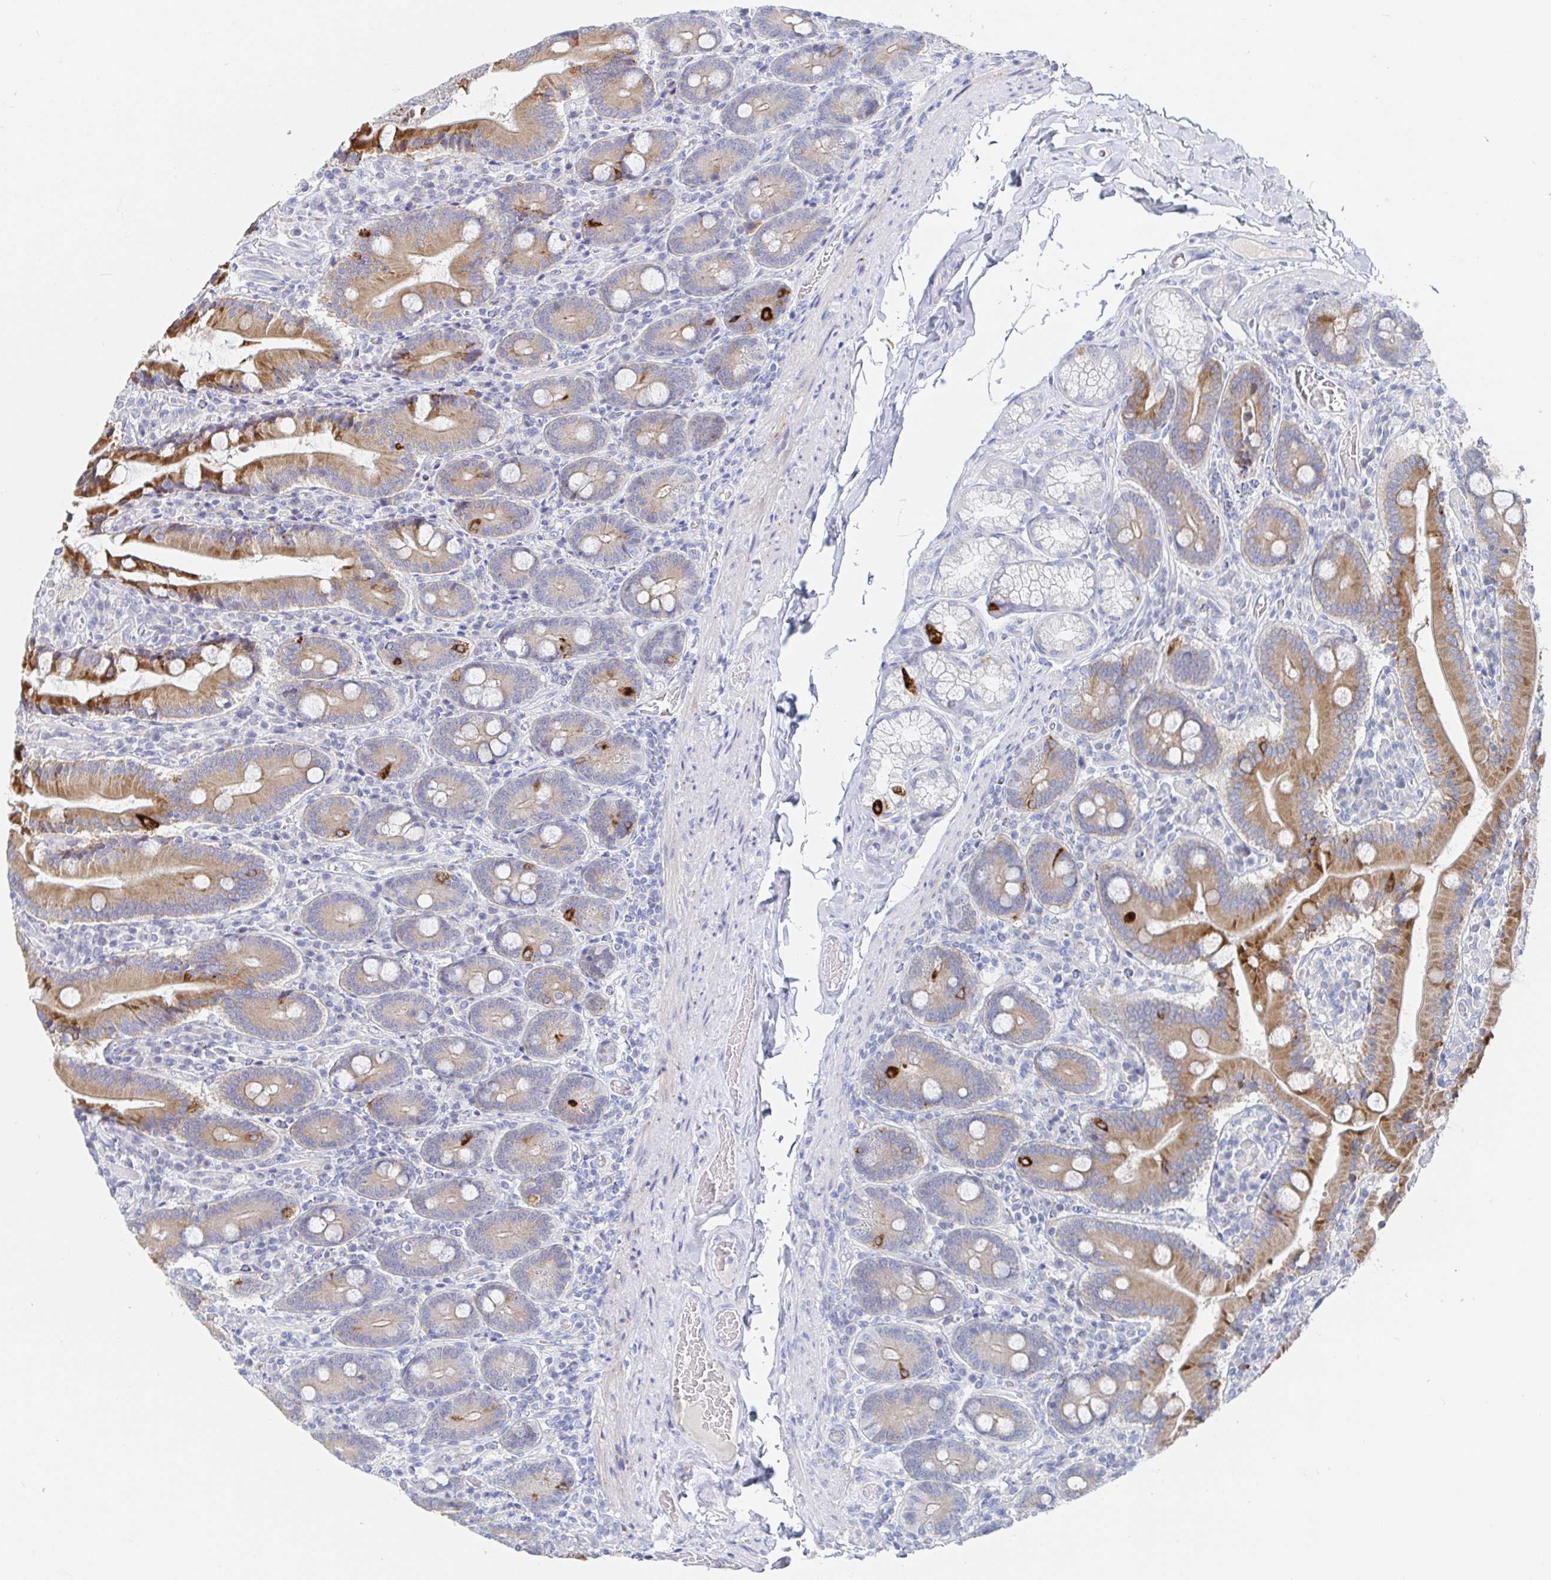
{"staining": {"intensity": "moderate", "quantity": ">75%", "location": "cytoplasmic/membranous"}, "tissue": "duodenum", "cell_type": "Glandular cells", "image_type": "normal", "snomed": [{"axis": "morphology", "description": "Normal tissue, NOS"}, {"axis": "topography", "description": "Duodenum"}], "caption": "Duodenum stained with IHC displays moderate cytoplasmic/membranous expression in approximately >75% of glandular cells. Immunohistochemistry stains the protein of interest in brown and the nuclei are stained blue.", "gene": "ZNF100", "patient": {"sex": "female", "age": 62}}